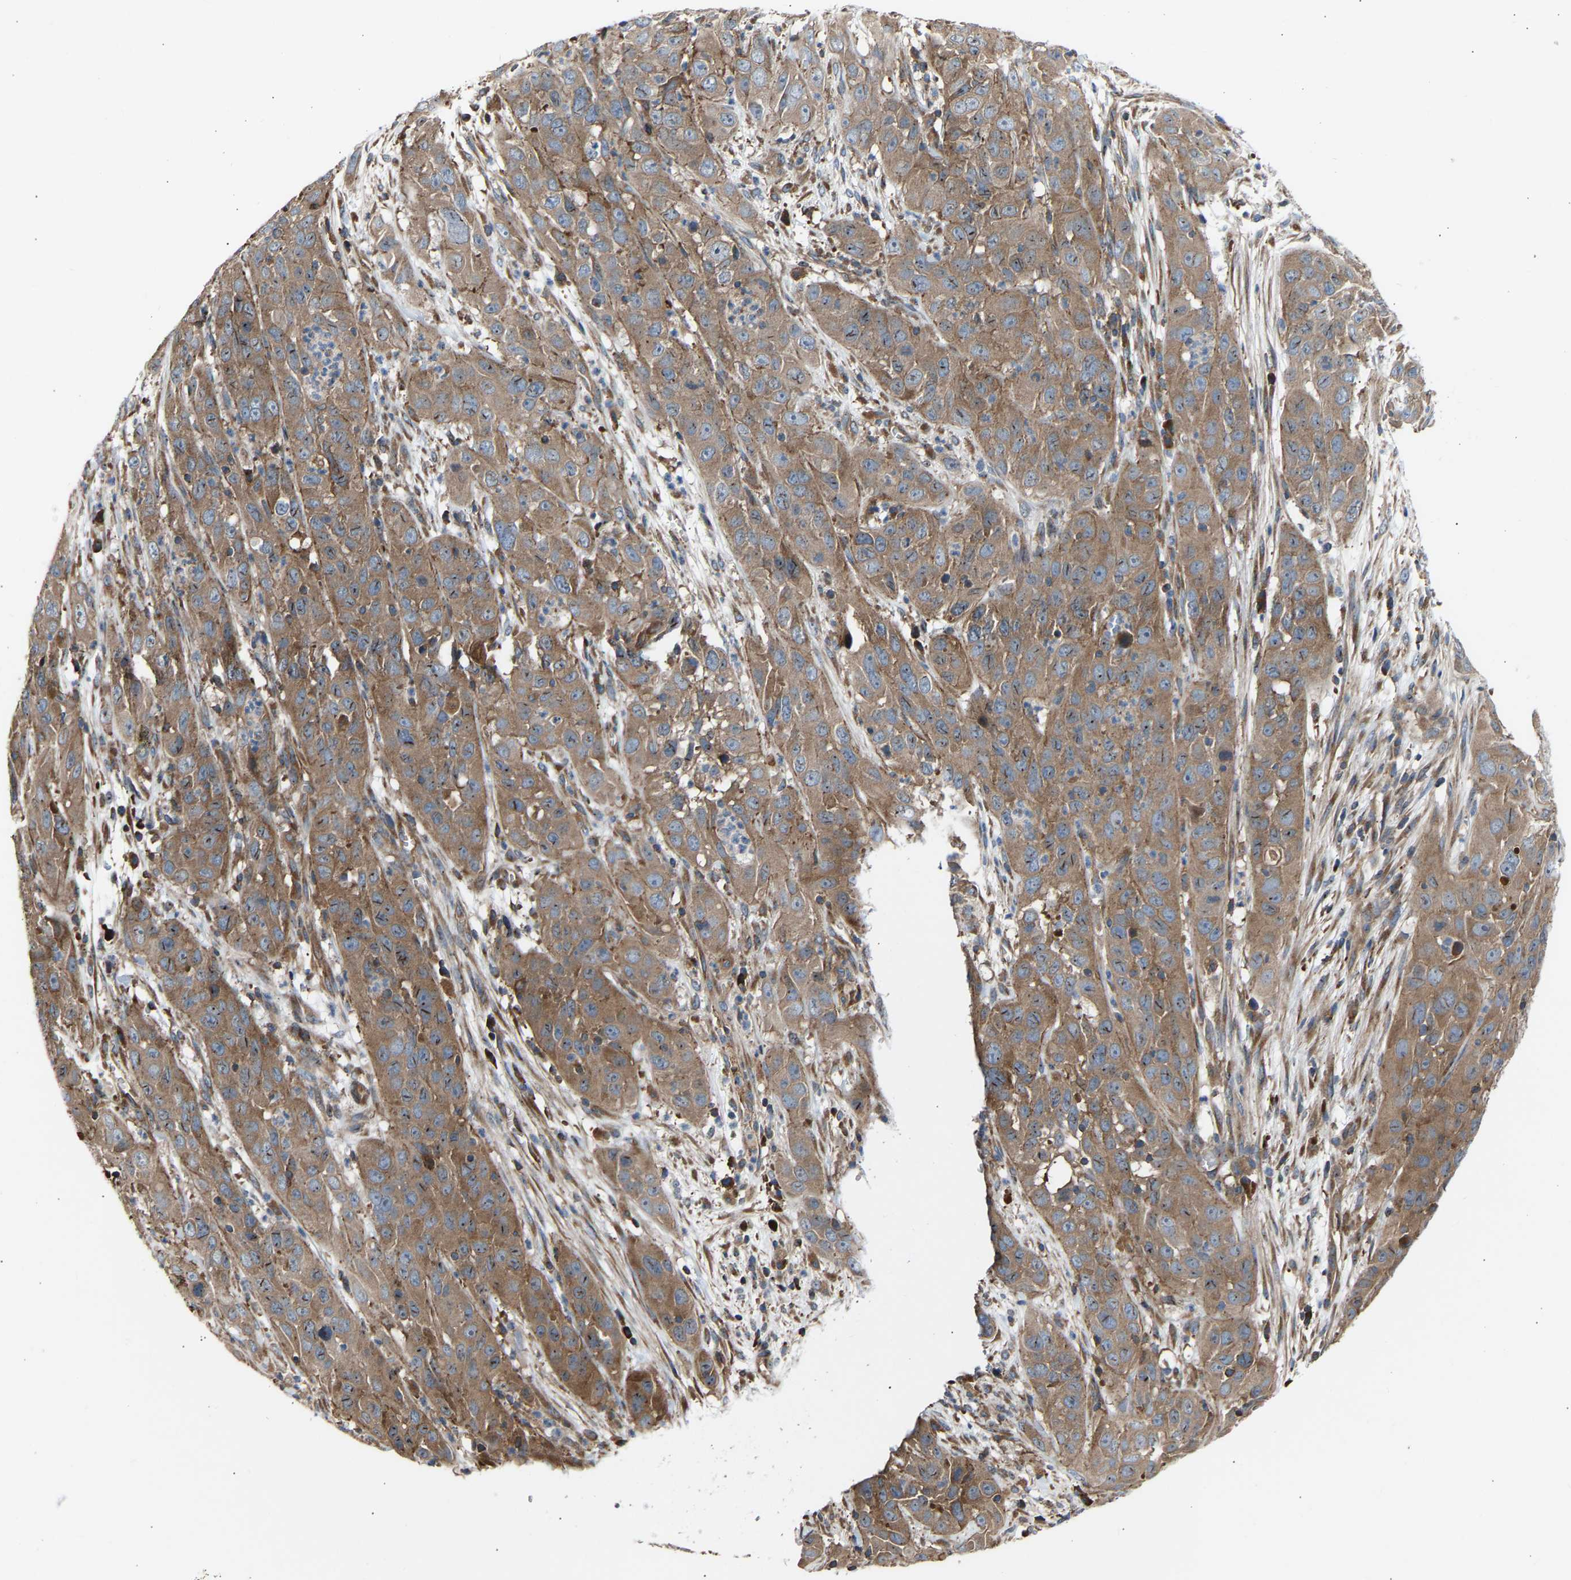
{"staining": {"intensity": "moderate", "quantity": ">75%", "location": "cytoplasmic/membranous"}, "tissue": "cervical cancer", "cell_type": "Tumor cells", "image_type": "cancer", "snomed": [{"axis": "morphology", "description": "Squamous cell carcinoma, NOS"}, {"axis": "topography", "description": "Cervix"}], "caption": "Protein positivity by immunohistochemistry (IHC) exhibits moderate cytoplasmic/membranous staining in about >75% of tumor cells in squamous cell carcinoma (cervical).", "gene": "GCN1", "patient": {"sex": "female", "age": 32}}